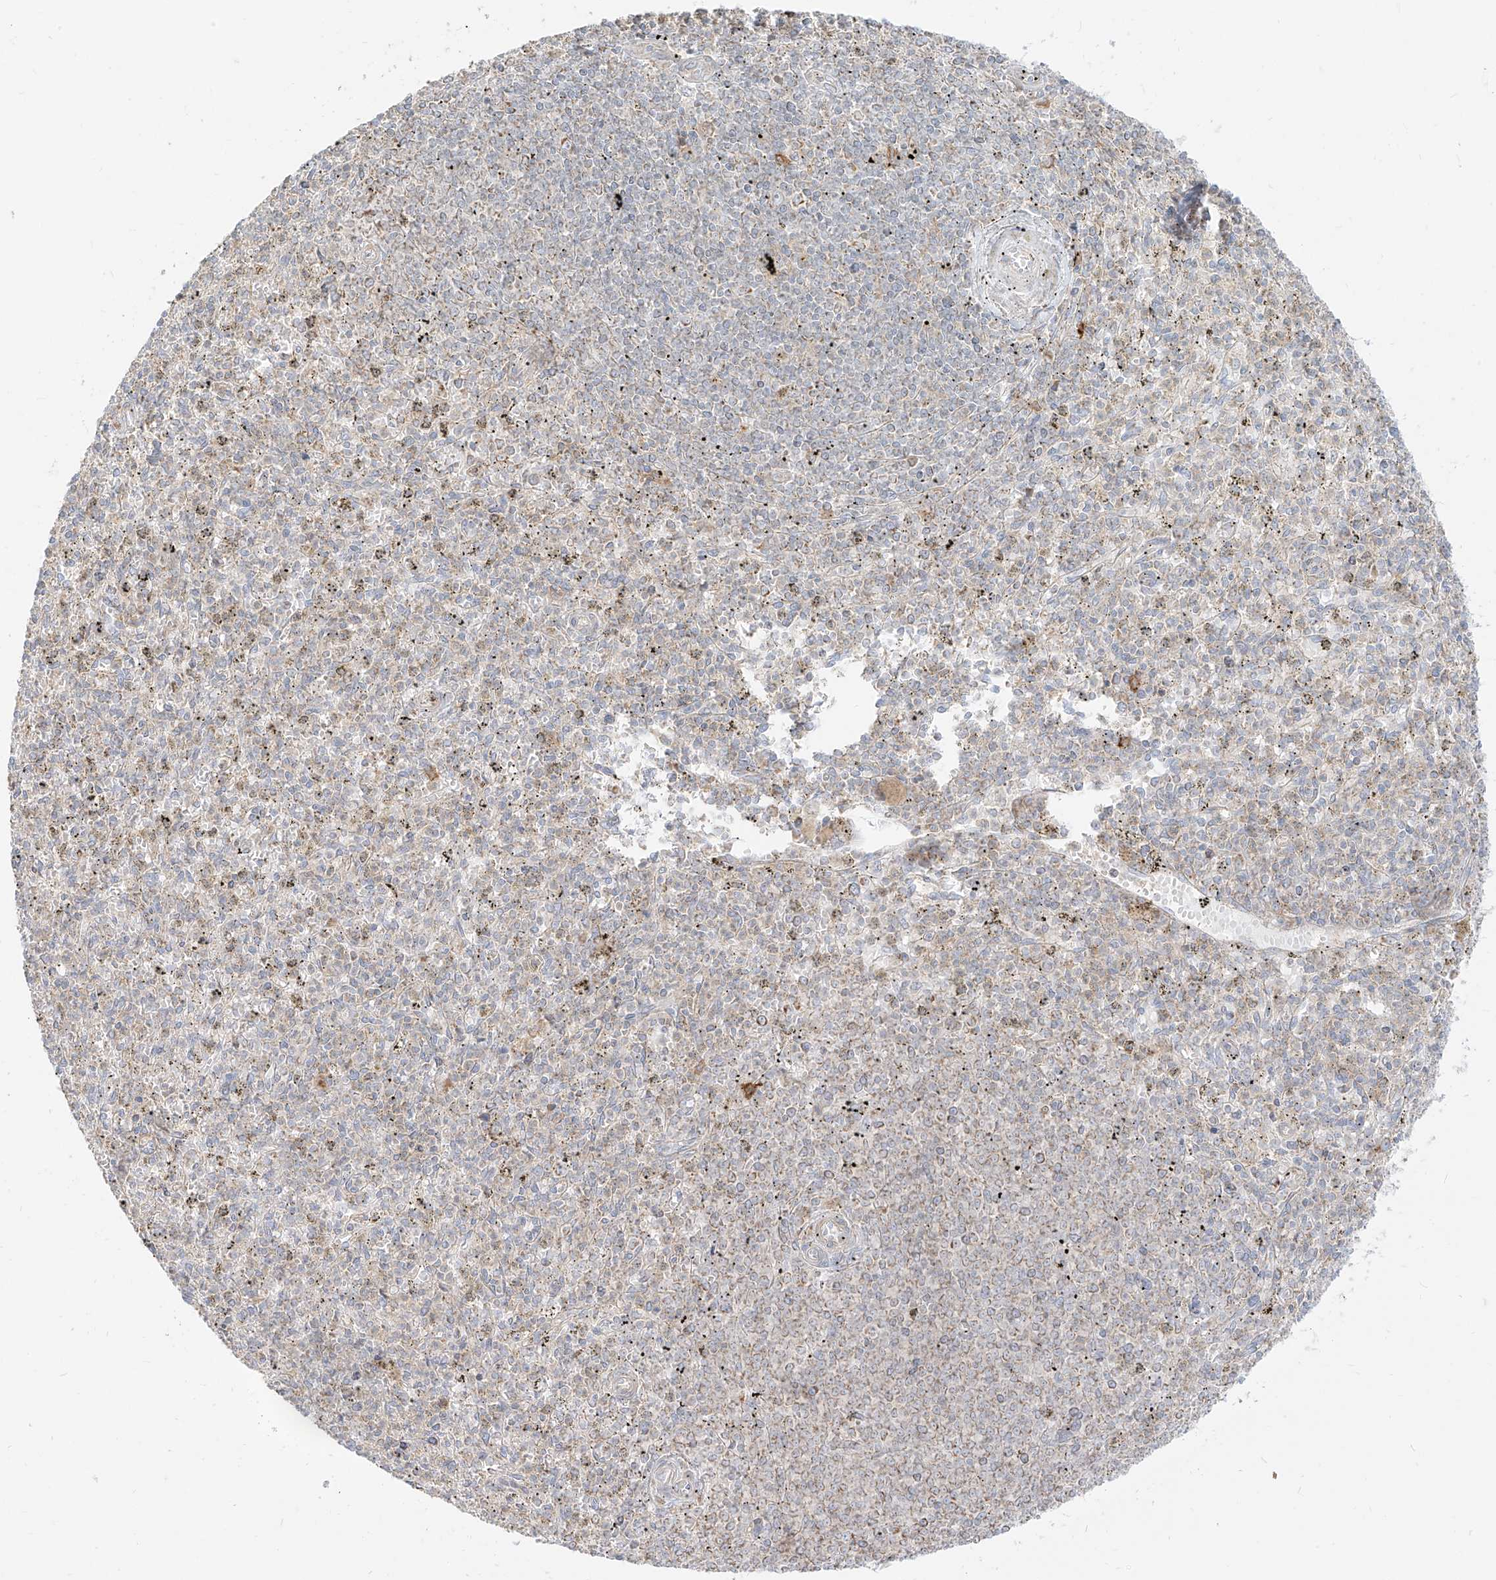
{"staining": {"intensity": "weak", "quantity": "<25%", "location": "cytoplasmic/membranous"}, "tissue": "spleen", "cell_type": "Cells in red pulp", "image_type": "normal", "snomed": [{"axis": "morphology", "description": "Normal tissue, NOS"}, {"axis": "topography", "description": "Spleen"}], "caption": "Protein analysis of unremarkable spleen displays no significant positivity in cells in red pulp.", "gene": "ZIM3", "patient": {"sex": "male", "age": 72}}